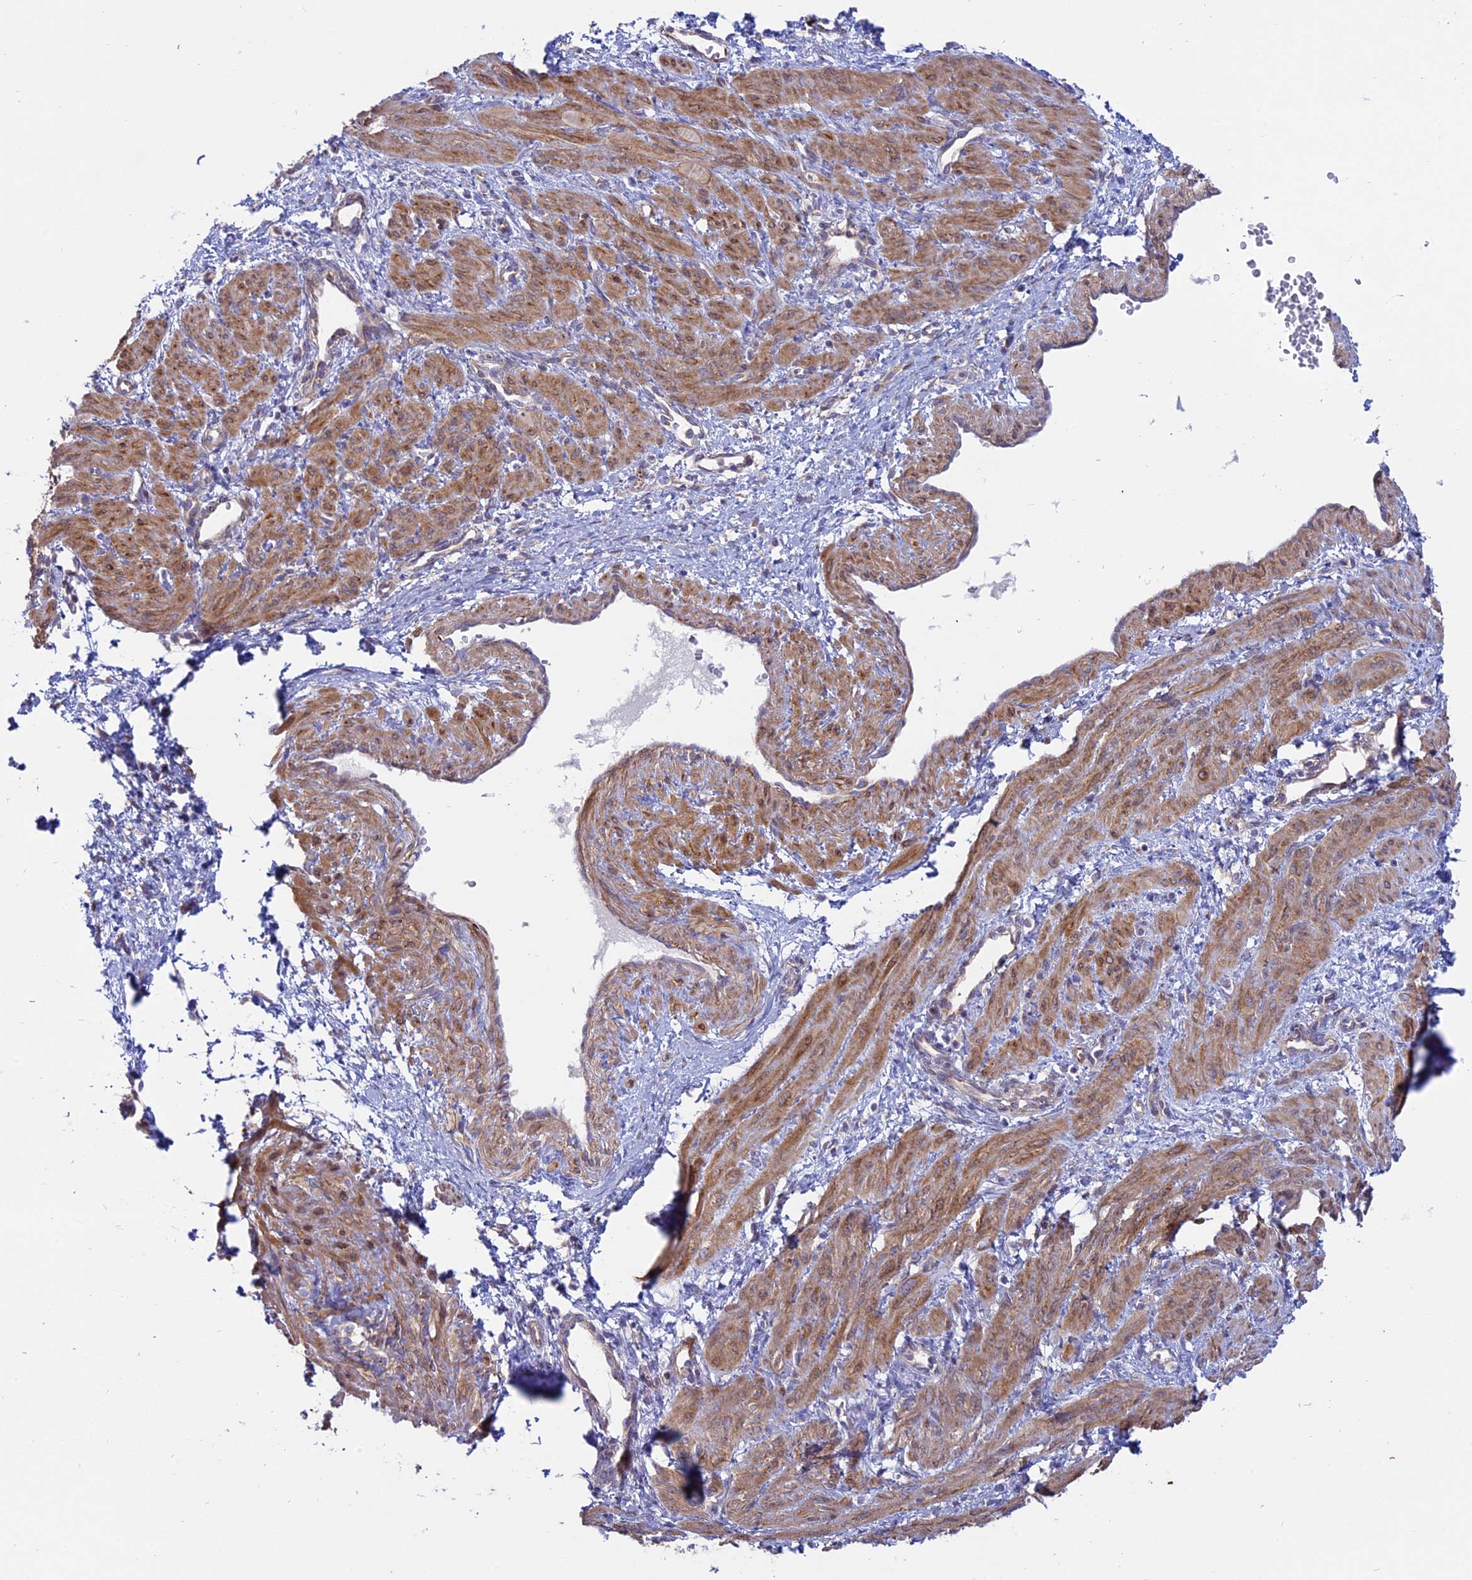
{"staining": {"intensity": "strong", "quantity": ">75%", "location": "cytoplasmic/membranous"}, "tissue": "smooth muscle", "cell_type": "Smooth muscle cells", "image_type": "normal", "snomed": [{"axis": "morphology", "description": "Normal tissue, NOS"}, {"axis": "topography", "description": "Endometrium"}], "caption": "Immunohistochemical staining of benign smooth muscle demonstrates strong cytoplasmic/membranous protein positivity in approximately >75% of smooth muscle cells.", "gene": "MYO5B", "patient": {"sex": "female", "age": 33}}